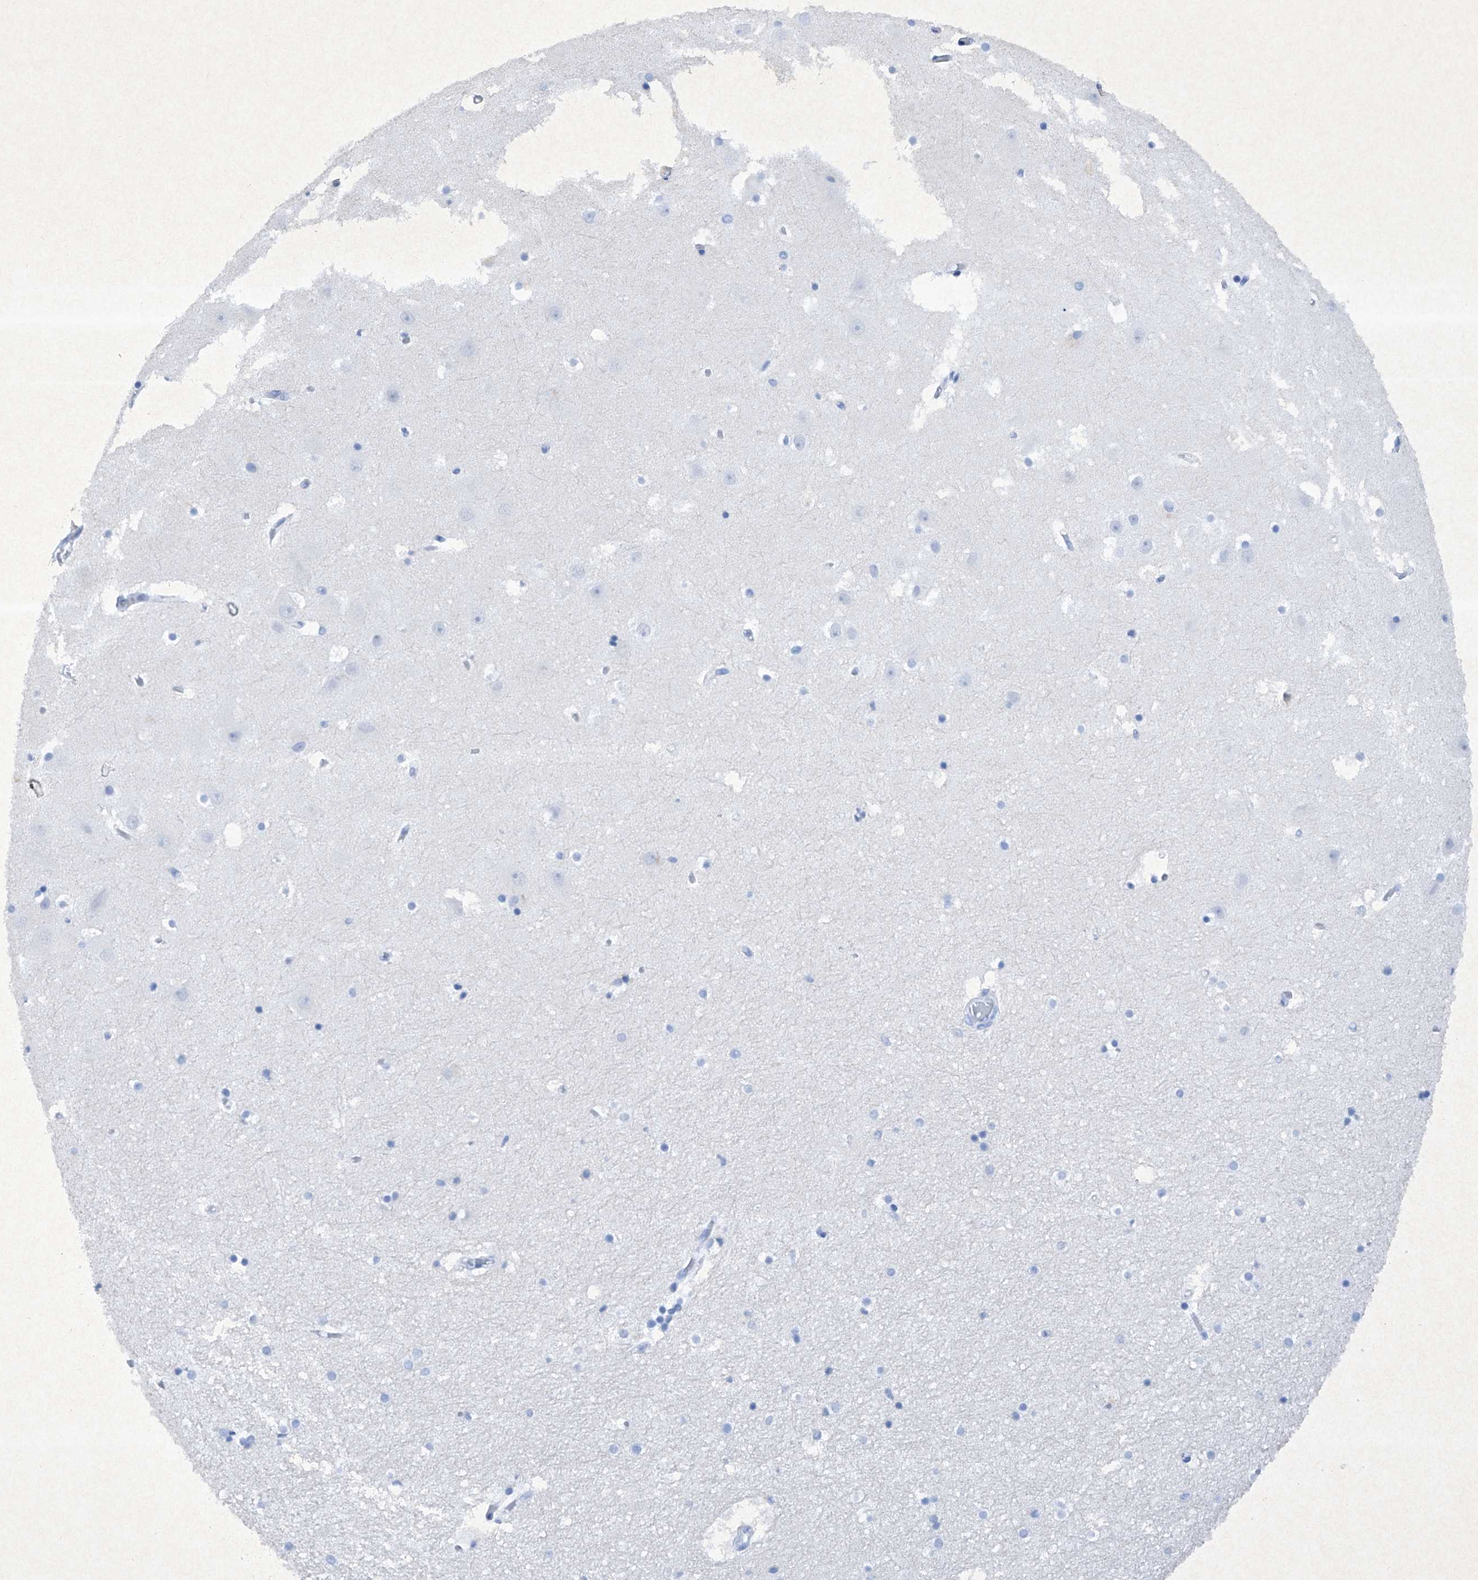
{"staining": {"intensity": "negative", "quantity": "none", "location": "none"}, "tissue": "hippocampus", "cell_type": "Glial cells", "image_type": "normal", "snomed": [{"axis": "morphology", "description": "Normal tissue, NOS"}, {"axis": "topography", "description": "Hippocampus"}], "caption": "This image is of unremarkable hippocampus stained with immunohistochemistry to label a protein in brown with the nuclei are counter-stained blue. There is no positivity in glial cells.", "gene": "BARX2", "patient": {"sex": "female", "age": 52}}